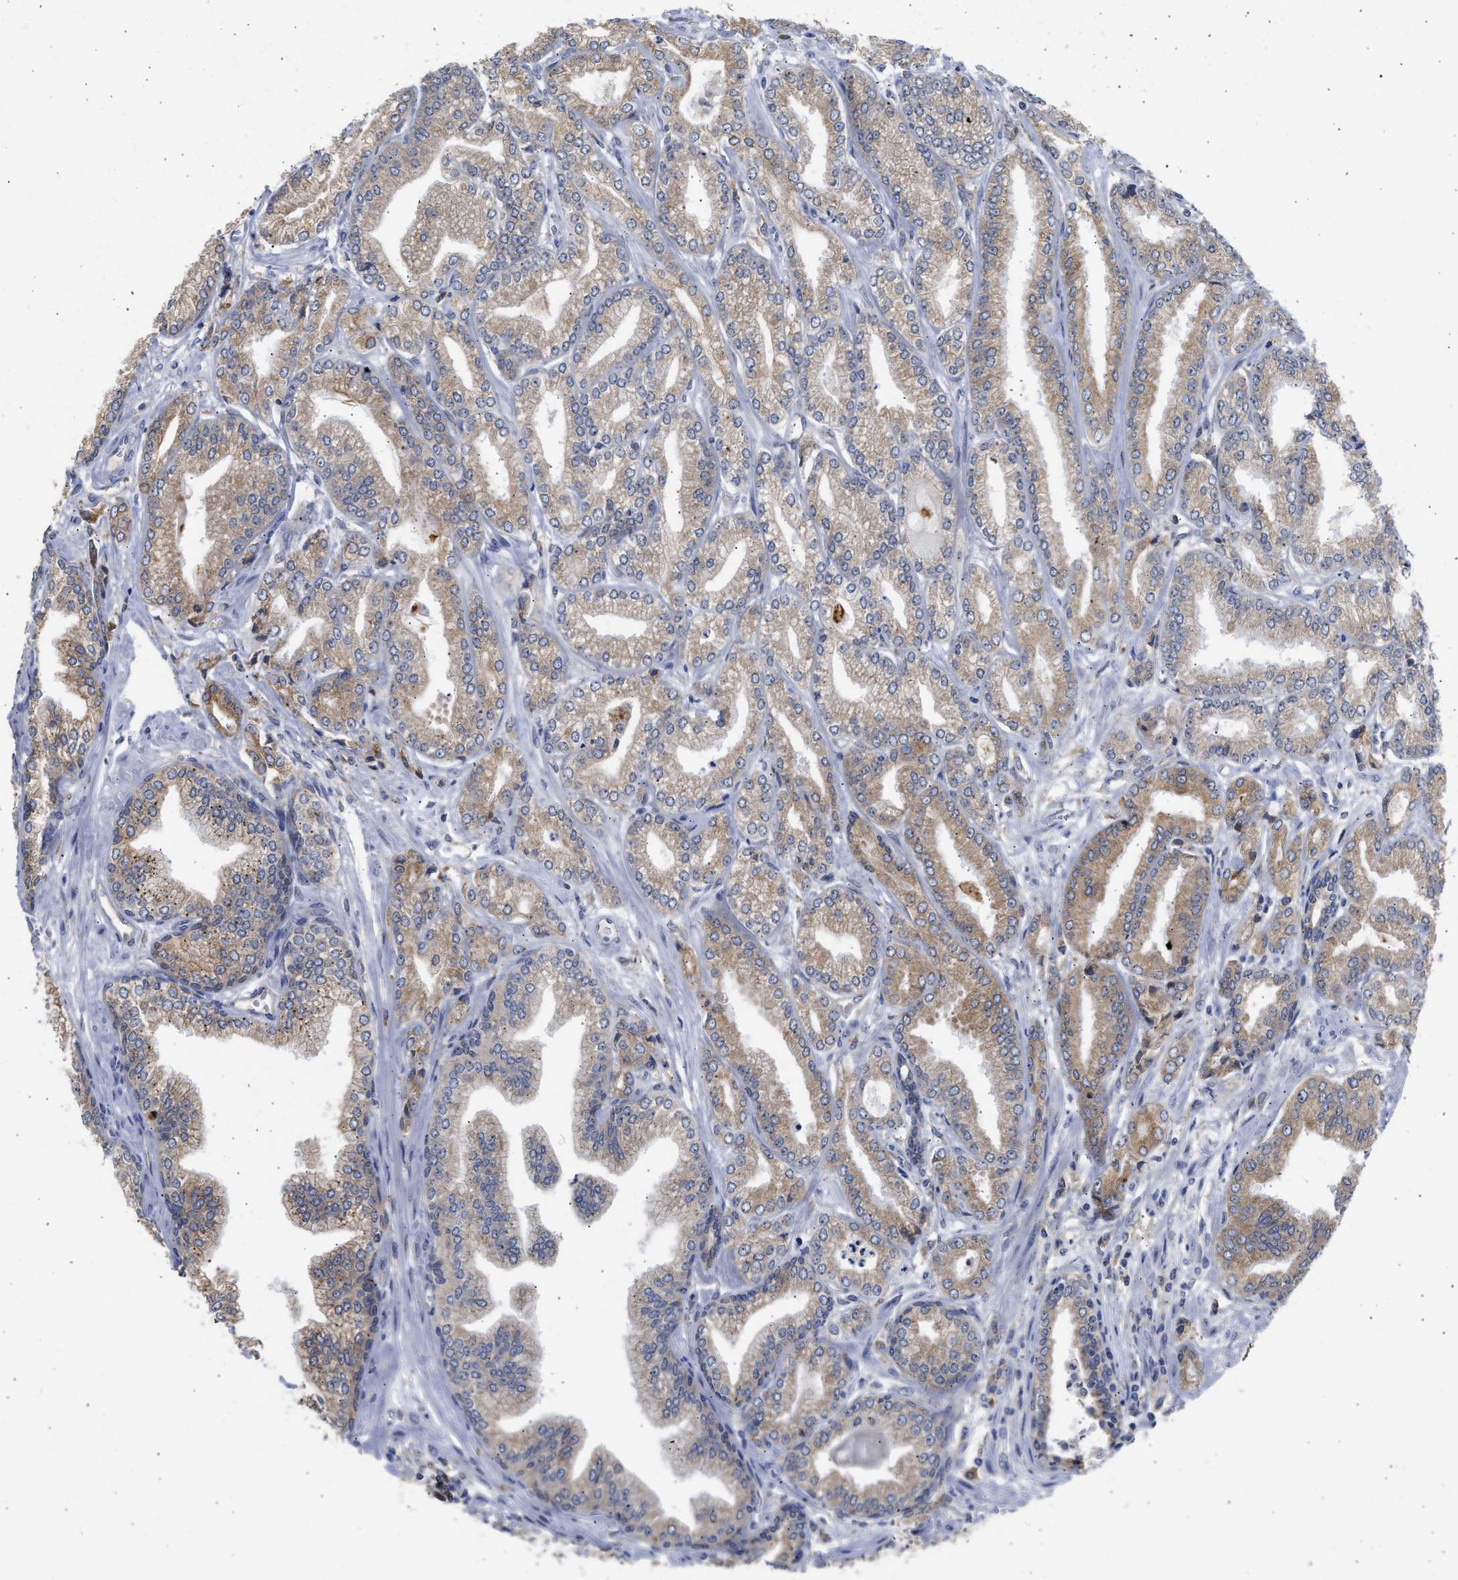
{"staining": {"intensity": "weak", "quantity": ">75%", "location": "cytoplasmic/membranous"}, "tissue": "prostate cancer", "cell_type": "Tumor cells", "image_type": "cancer", "snomed": [{"axis": "morphology", "description": "Adenocarcinoma, Low grade"}, {"axis": "topography", "description": "Prostate"}], "caption": "Human prostate adenocarcinoma (low-grade) stained with a protein marker exhibits weak staining in tumor cells.", "gene": "TMED1", "patient": {"sex": "male", "age": 52}}